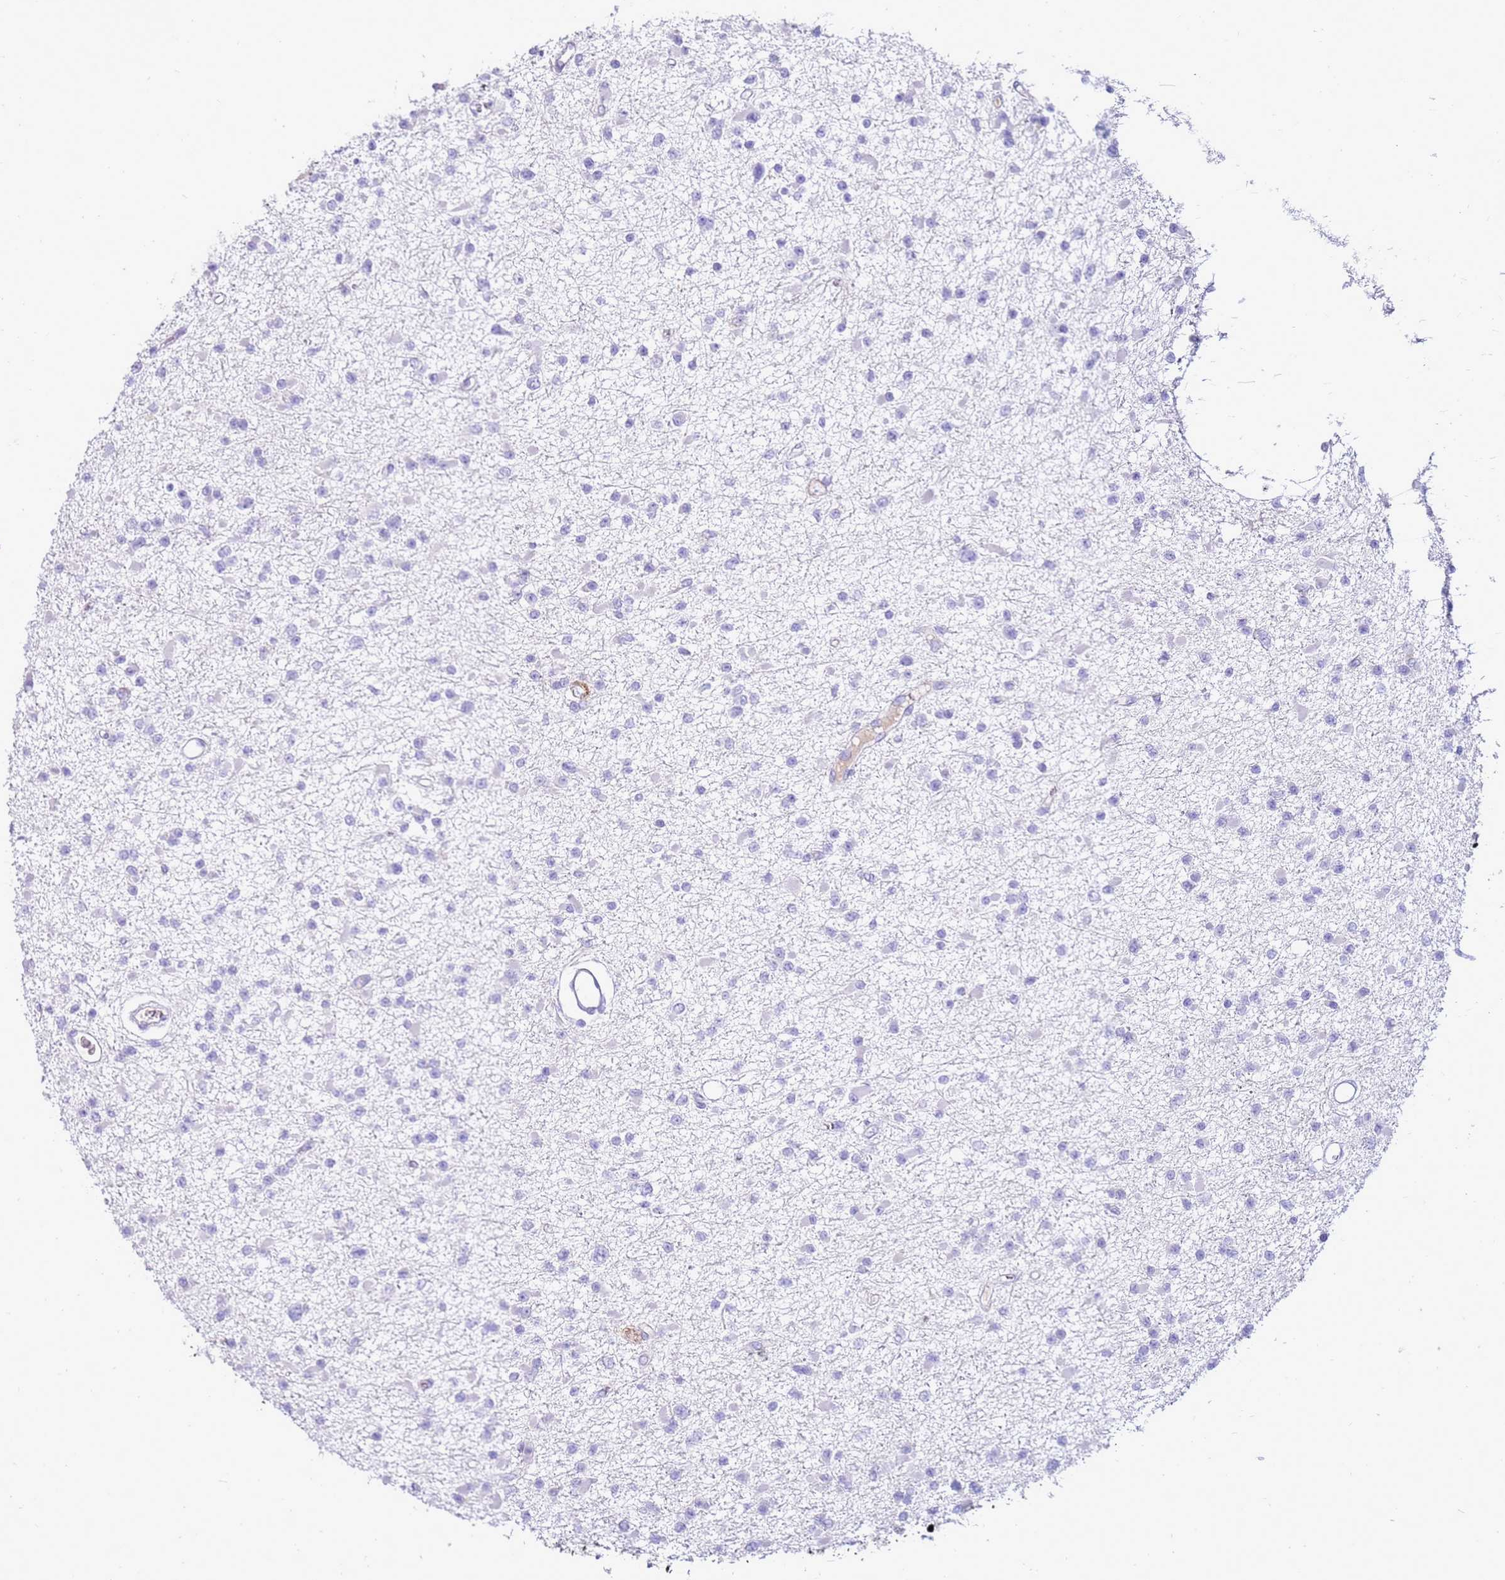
{"staining": {"intensity": "negative", "quantity": "none", "location": "none"}, "tissue": "glioma", "cell_type": "Tumor cells", "image_type": "cancer", "snomed": [{"axis": "morphology", "description": "Glioma, malignant, Low grade"}, {"axis": "topography", "description": "Brain"}], "caption": "High magnification brightfield microscopy of malignant glioma (low-grade) stained with DAB (brown) and counterstained with hematoxylin (blue): tumor cells show no significant staining.", "gene": "EVPLL", "patient": {"sex": "female", "age": 22}}